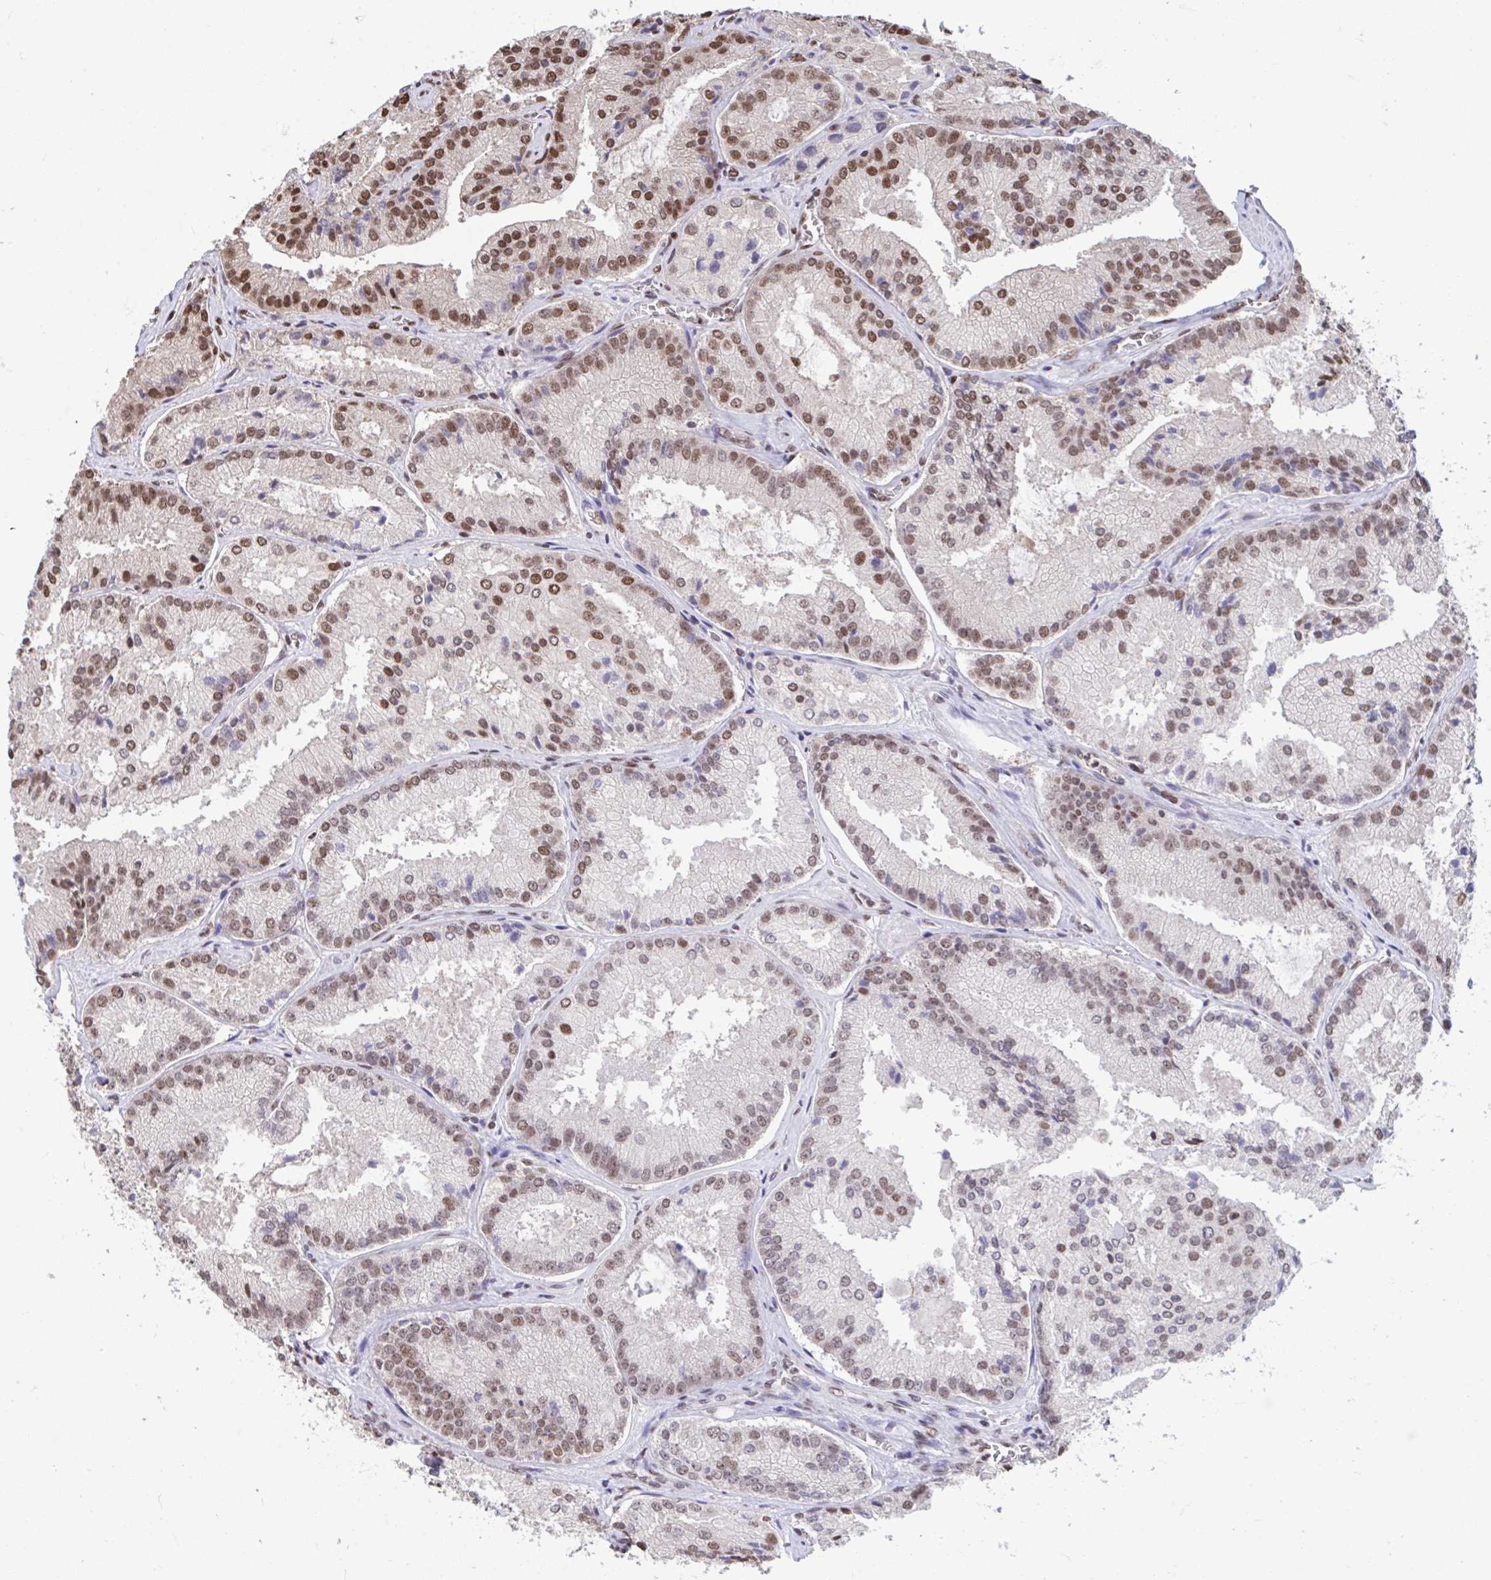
{"staining": {"intensity": "moderate", "quantity": ">75%", "location": "nuclear"}, "tissue": "prostate cancer", "cell_type": "Tumor cells", "image_type": "cancer", "snomed": [{"axis": "morphology", "description": "Adenocarcinoma, High grade"}, {"axis": "topography", "description": "Prostate"}], "caption": "A brown stain labels moderate nuclear staining of a protein in prostate cancer tumor cells.", "gene": "HNRNPDL", "patient": {"sex": "male", "age": 73}}